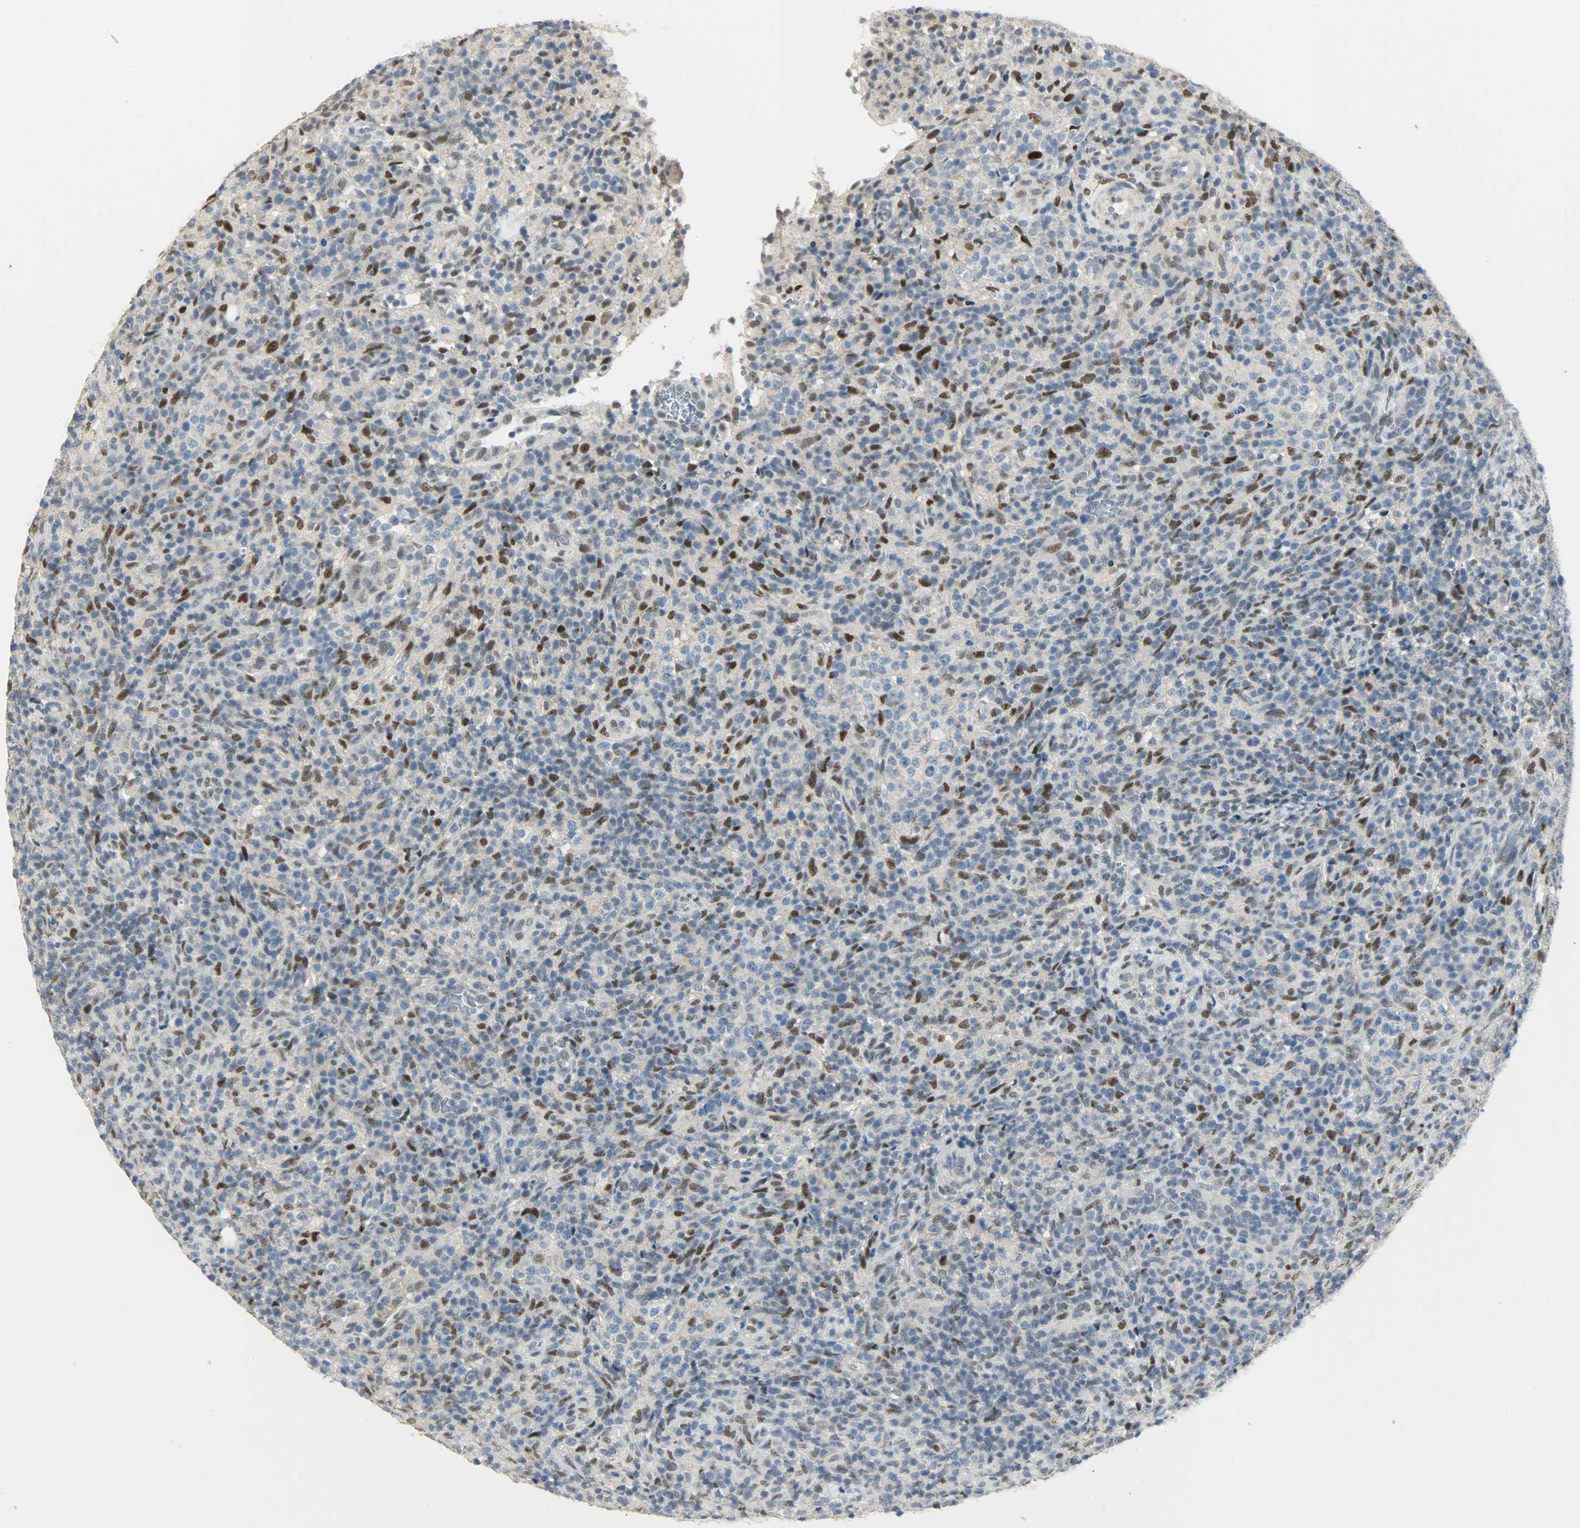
{"staining": {"intensity": "moderate", "quantity": "25%-75%", "location": "nuclear"}, "tissue": "lymphoma", "cell_type": "Tumor cells", "image_type": "cancer", "snomed": [{"axis": "morphology", "description": "Malignant lymphoma, non-Hodgkin's type, High grade"}, {"axis": "topography", "description": "Lymph node"}], "caption": "Immunohistochemical staining of human malignant lymphoma, non-Hodgkin's type (high-grade) shows medium levels of moderate nuclear protein positivity in approximately 25%-75% of tumor cells. The protein is shown in brown color, while the nuclei are stained blue.", "gene": "PPARG", "patient": {"sex": "female", "age": 76}}